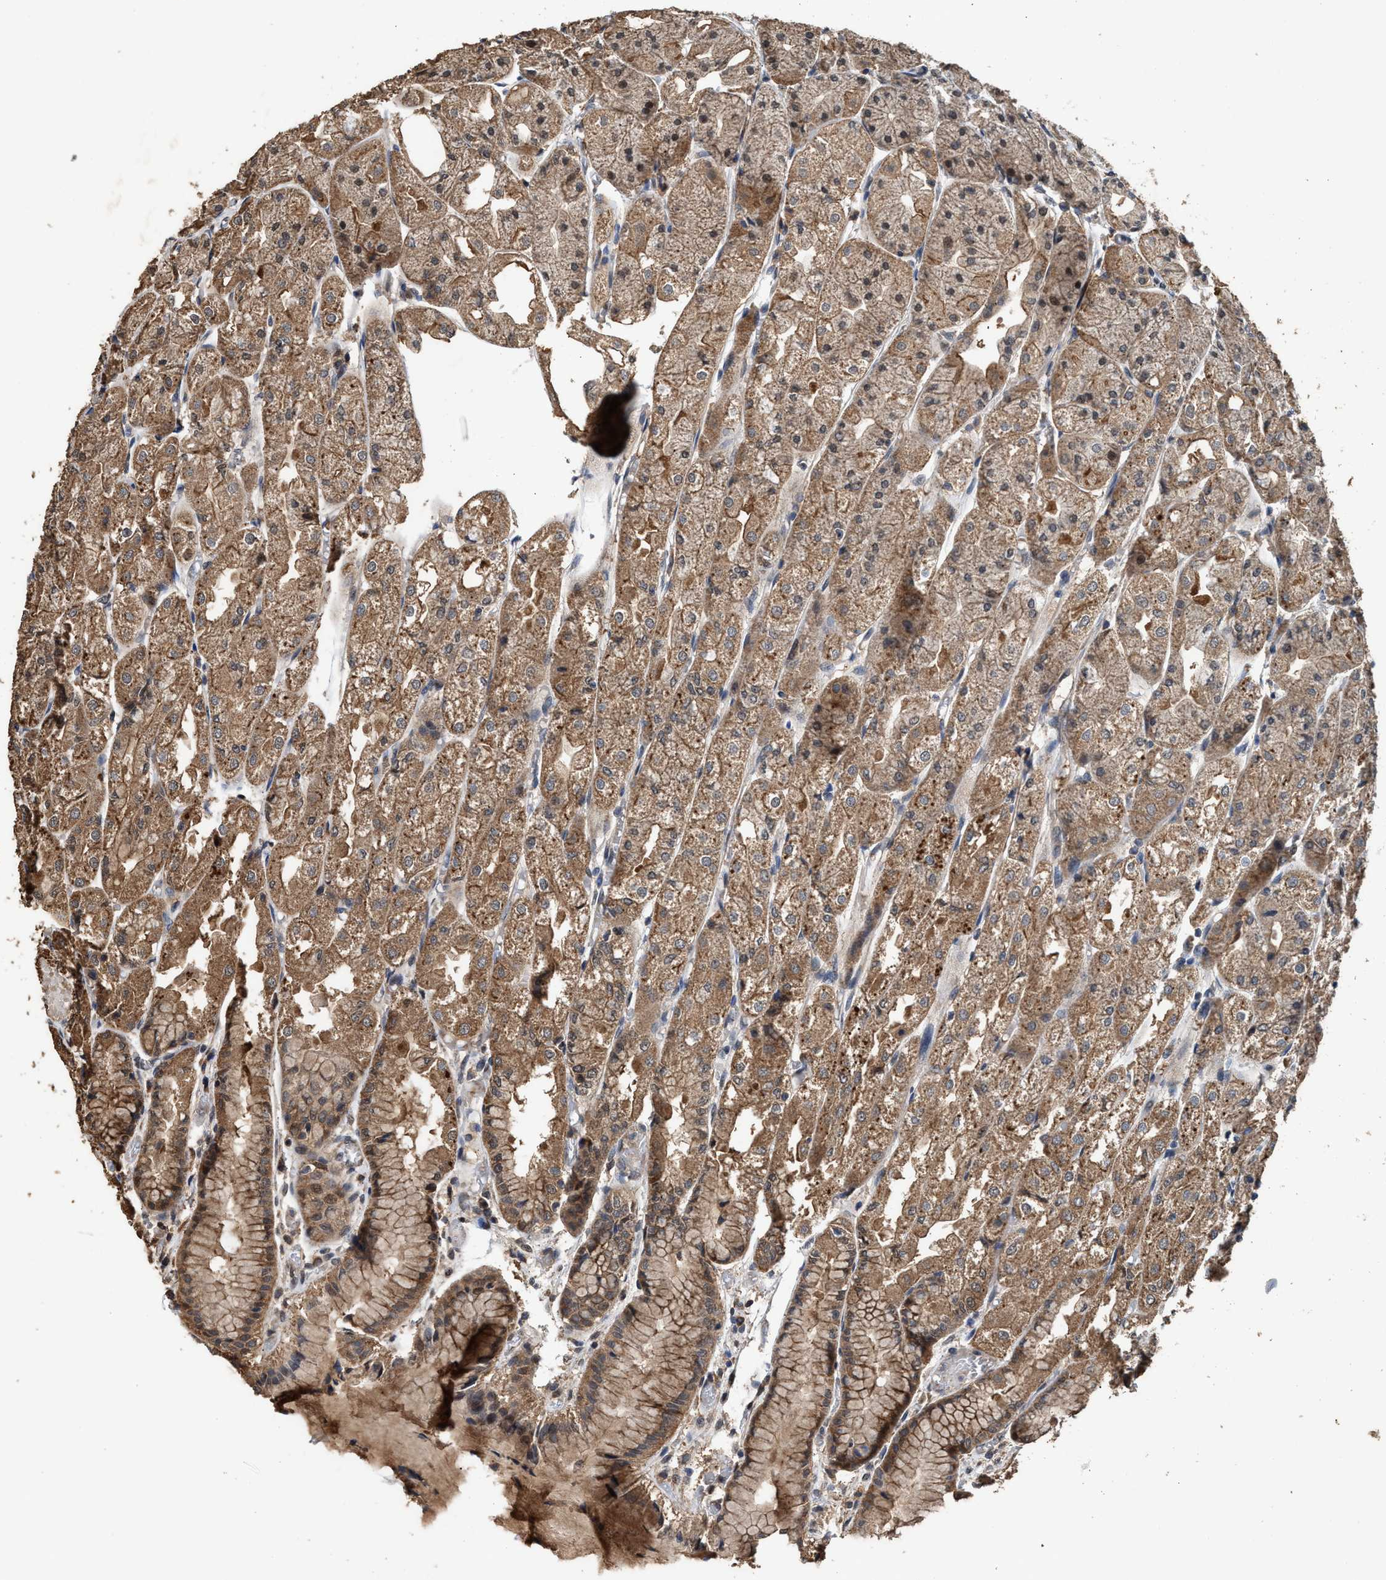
{"staining": {"intensity": "moderate", "quantity": ">75%", "location": "cytoplasmic/membranous,nuclear"}, "tissue": "stomach", "cell_type": "Glandular cells", "image_type": "normal", "snomed": [{"axis": "morphology", "description": "Normal tissue, NOS"}, {"axis": "topography", "description": "Stomach, upper"}], "caption": "About >75% of glandular cells in normal human stomach exhibit moderate cytoplasmic/membranous,nuclear protein staining as visualized by brown immunohistochemical staining.", "gene": "ZNHIT6", "patient": {"sex": "male", "age": 72}}